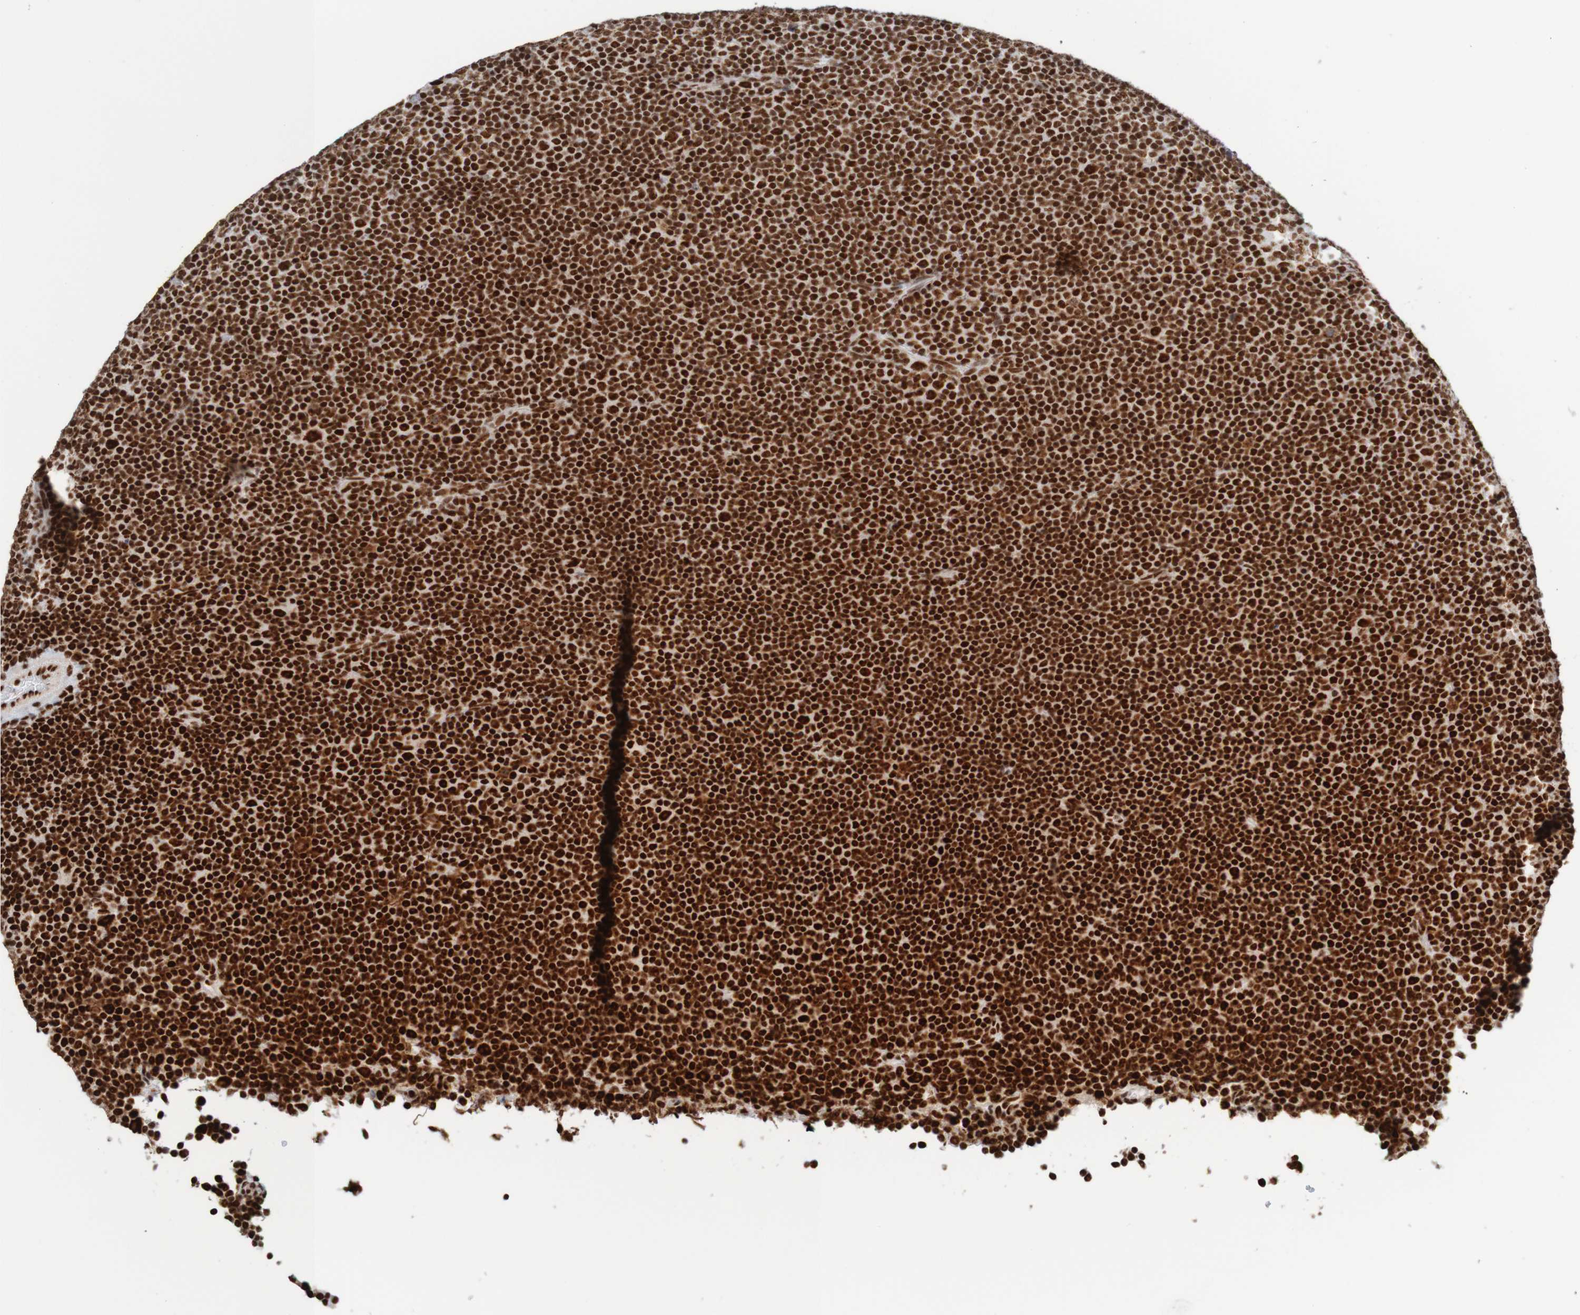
{"staining": {"intensity": "strong", "quantity": ">75%", "location": "nuclear"}, "tissue": "lymphoma", "cell_type": "Tumor cells", "image_type": "cancer", "snomed": [{"axis": "morphology", "description": "Malignant lymphoma, non-Hodgkin's type, Low grade"}, {"axis": "topography", "description": "Lymph node"}], "caption": "Tumor cells reveal high levels of strong nuclear staining in approximately >75% of cells in lymphoma. (brown staining indicates protein expression, while blue staining denotes nuclei).", "gene": "THRAP3", "patient": {"sex": "female", "age": 67}}